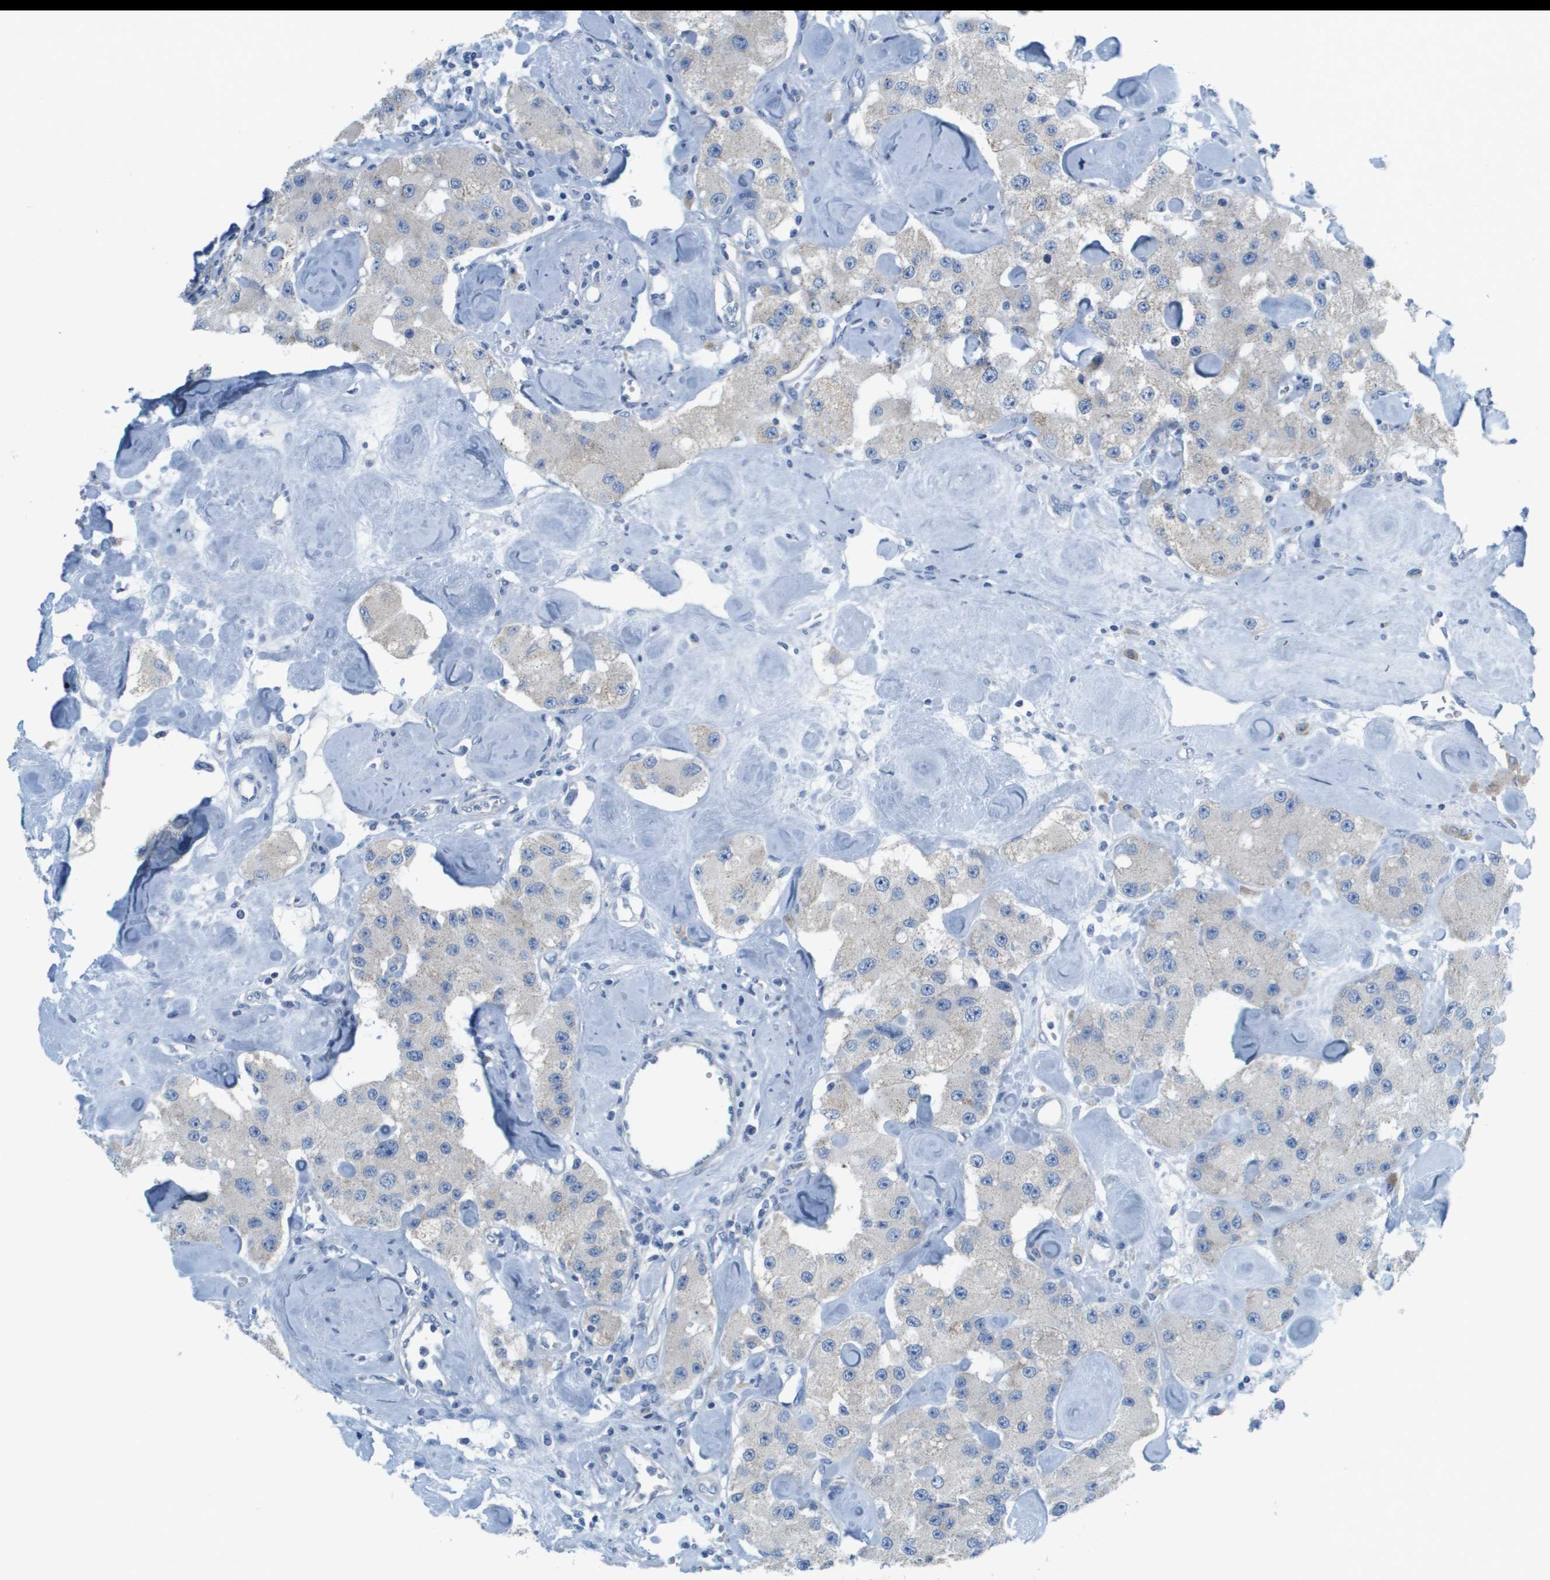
{"staining": {"intensity": "negative", "quantity": "none", "location": "none"}, "tissue": "carcinoid", "cell_type": "Tumor cells", "image_type": "cancer", "snomed": [{"axis": "morphology", "description": "Carcinoid, malignant, NOS"}, {"axis": "topography", "description": "Pancreas"}], "caption": "Immunohistochemistry of human carcinoid demonstrates no positivity in tumor cells.", "gene": "PTGDR2", "patient": {"sex": "male", "age": 41}}